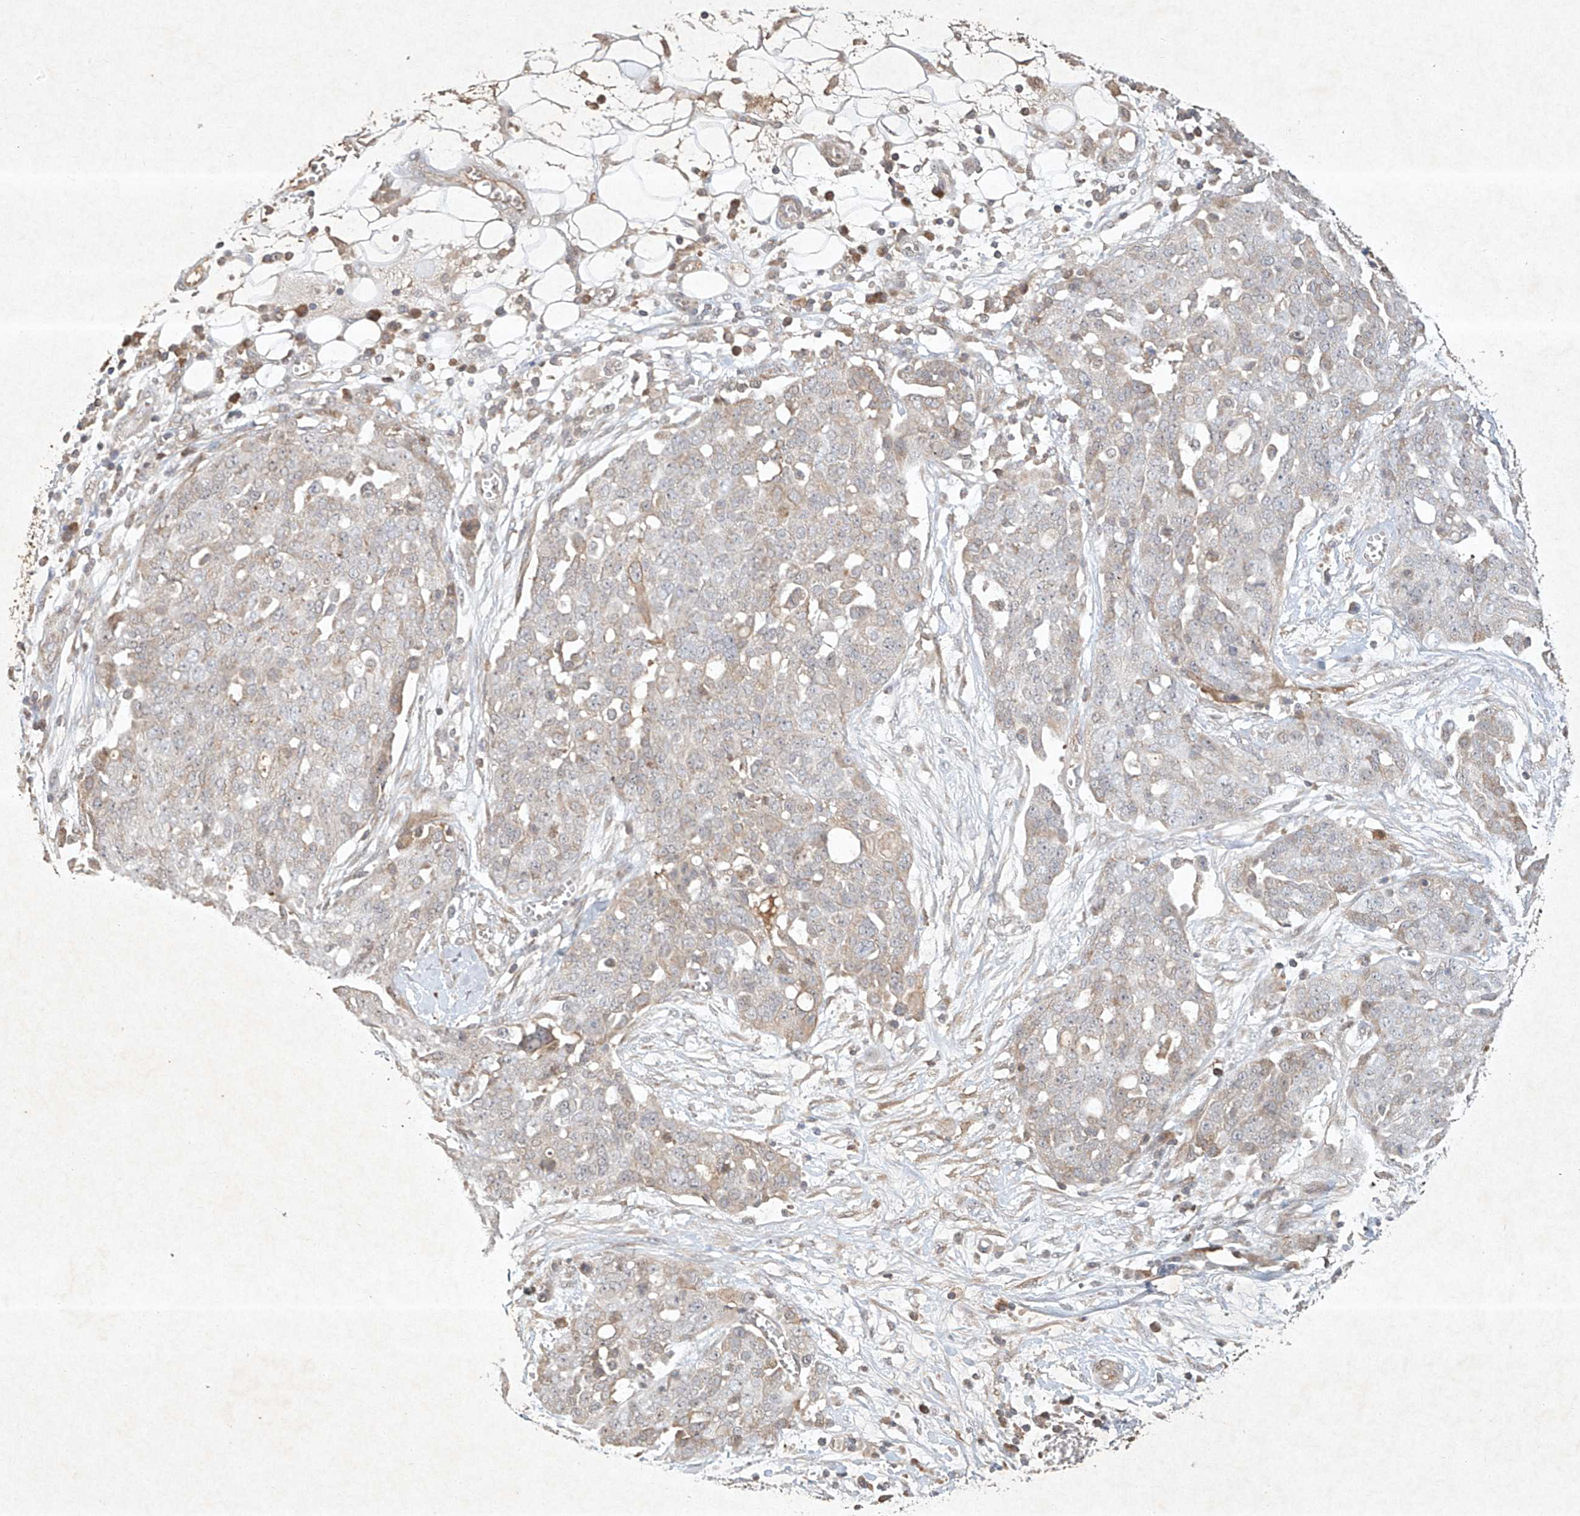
{"staining": {"intensity": "weak", "quantity": "<25%", "location": "cytoplasmic/membranous"}, "tissue": "ovarian cancer", "cell_type": "Tumor cells", "image_type": "cancer", "snomed": [{"axis": "morphology", "description": "Cystadenocarcinoma, serous, NOS"}, {"axis": "topography", "description": "Soft tissue"}, {"axis": "topography", "description": "Ovary"}], "caption": "Ovarian serous cystadenocarcinoma was stained to show a protein in brown. There is no significant positivity in tumor cells.", "gene": "BTRC", "patient": {"sex": "female", "age": 57}}